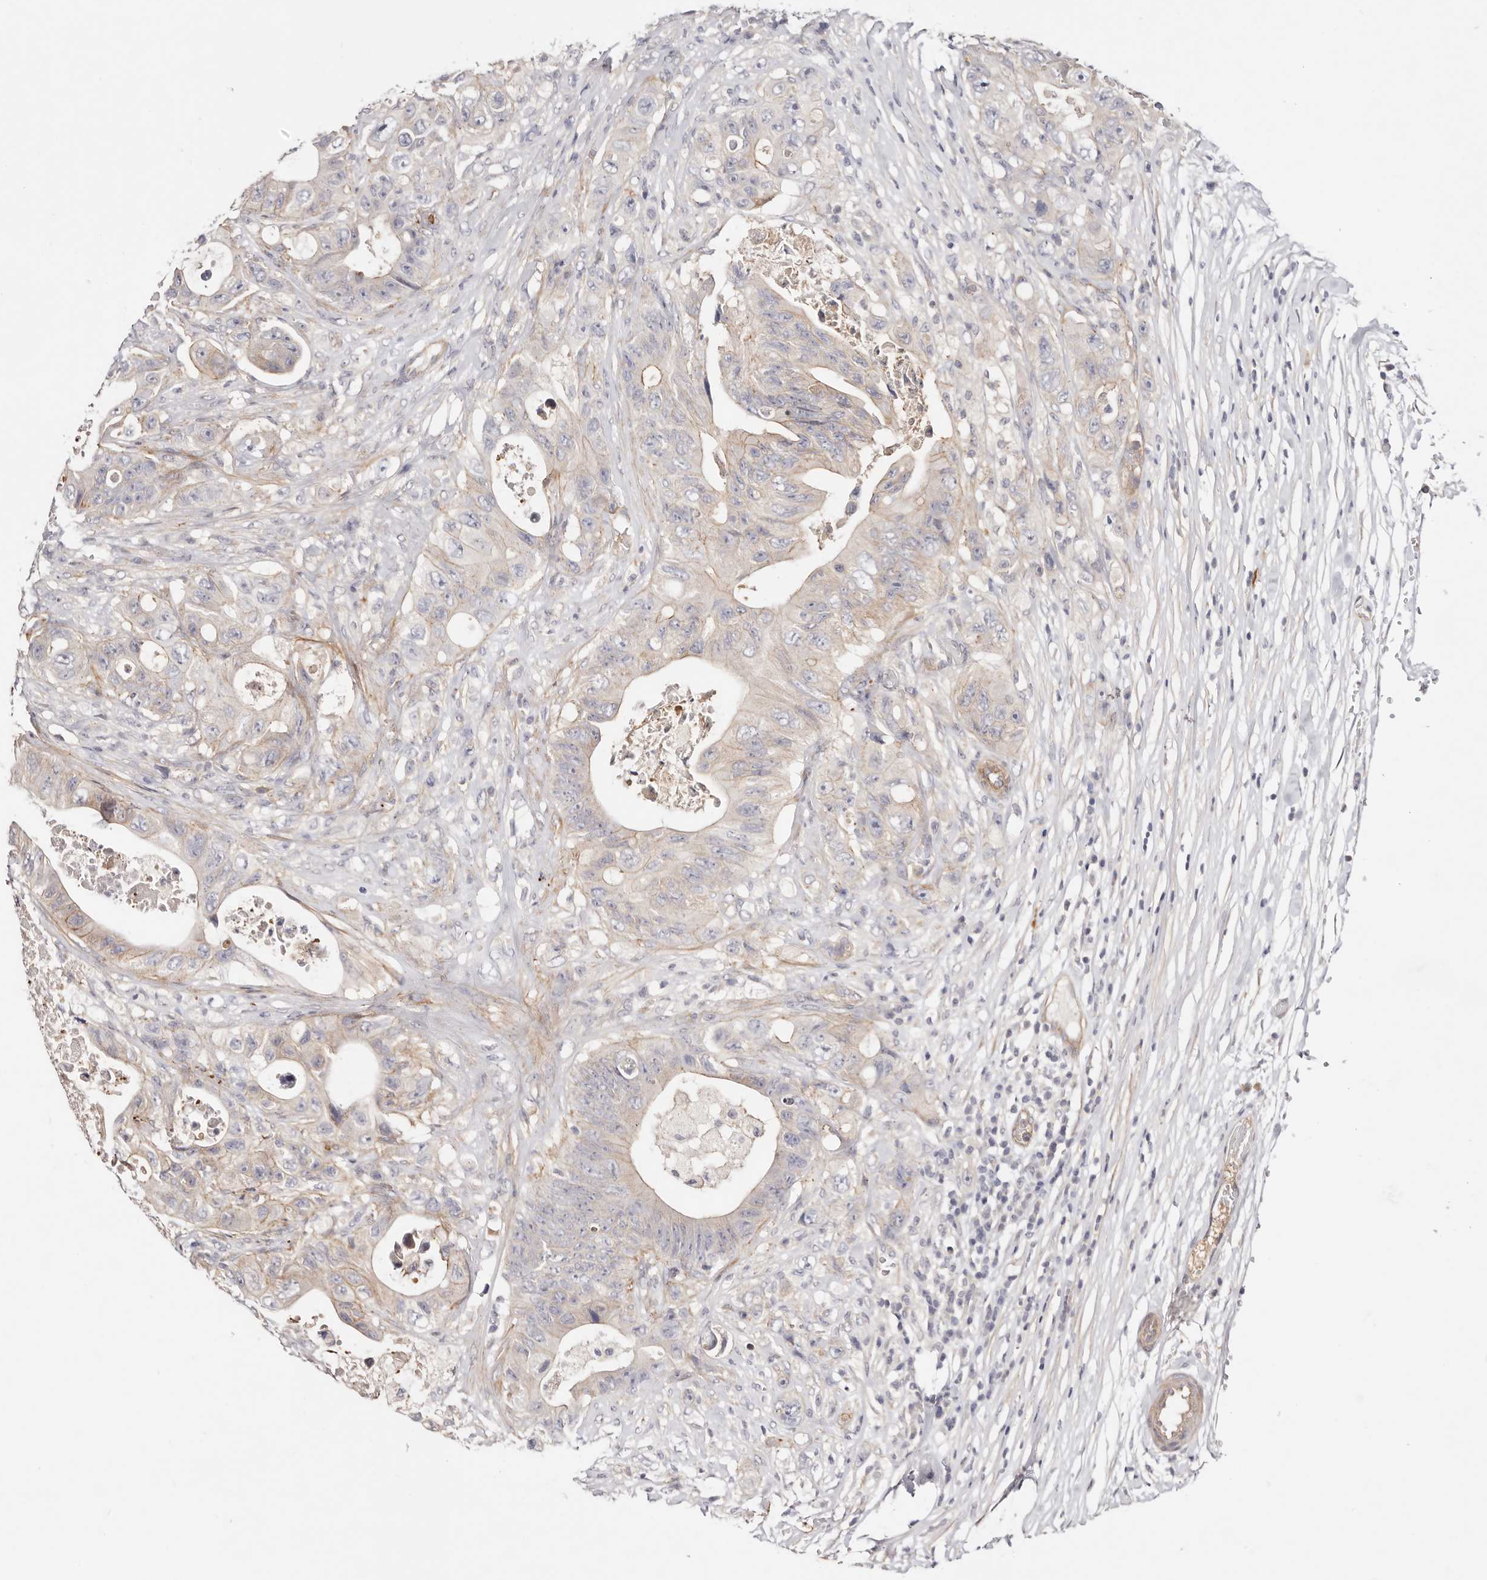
{"staining": {"intensity": "weak", "quantity": "25%-75%", "location": "cytoplasmic/membranous"}, "tissue": "colorectal cancer", "cell_type": "Tumor cells", "image_type": "cancer", "snomed": [{"axis": "morphology", "description": "Adenocarcinoma, NOS"}, {"axis": "topography", "description": "Colon"}], "caption": "A brown stain highlights weak cytoplasmic/membranous expression of a protein in human colorectal adenocarcinoma tumor cells.", "gene": "SLC35B2", "patient": {"sex": "female", "age": 46}}